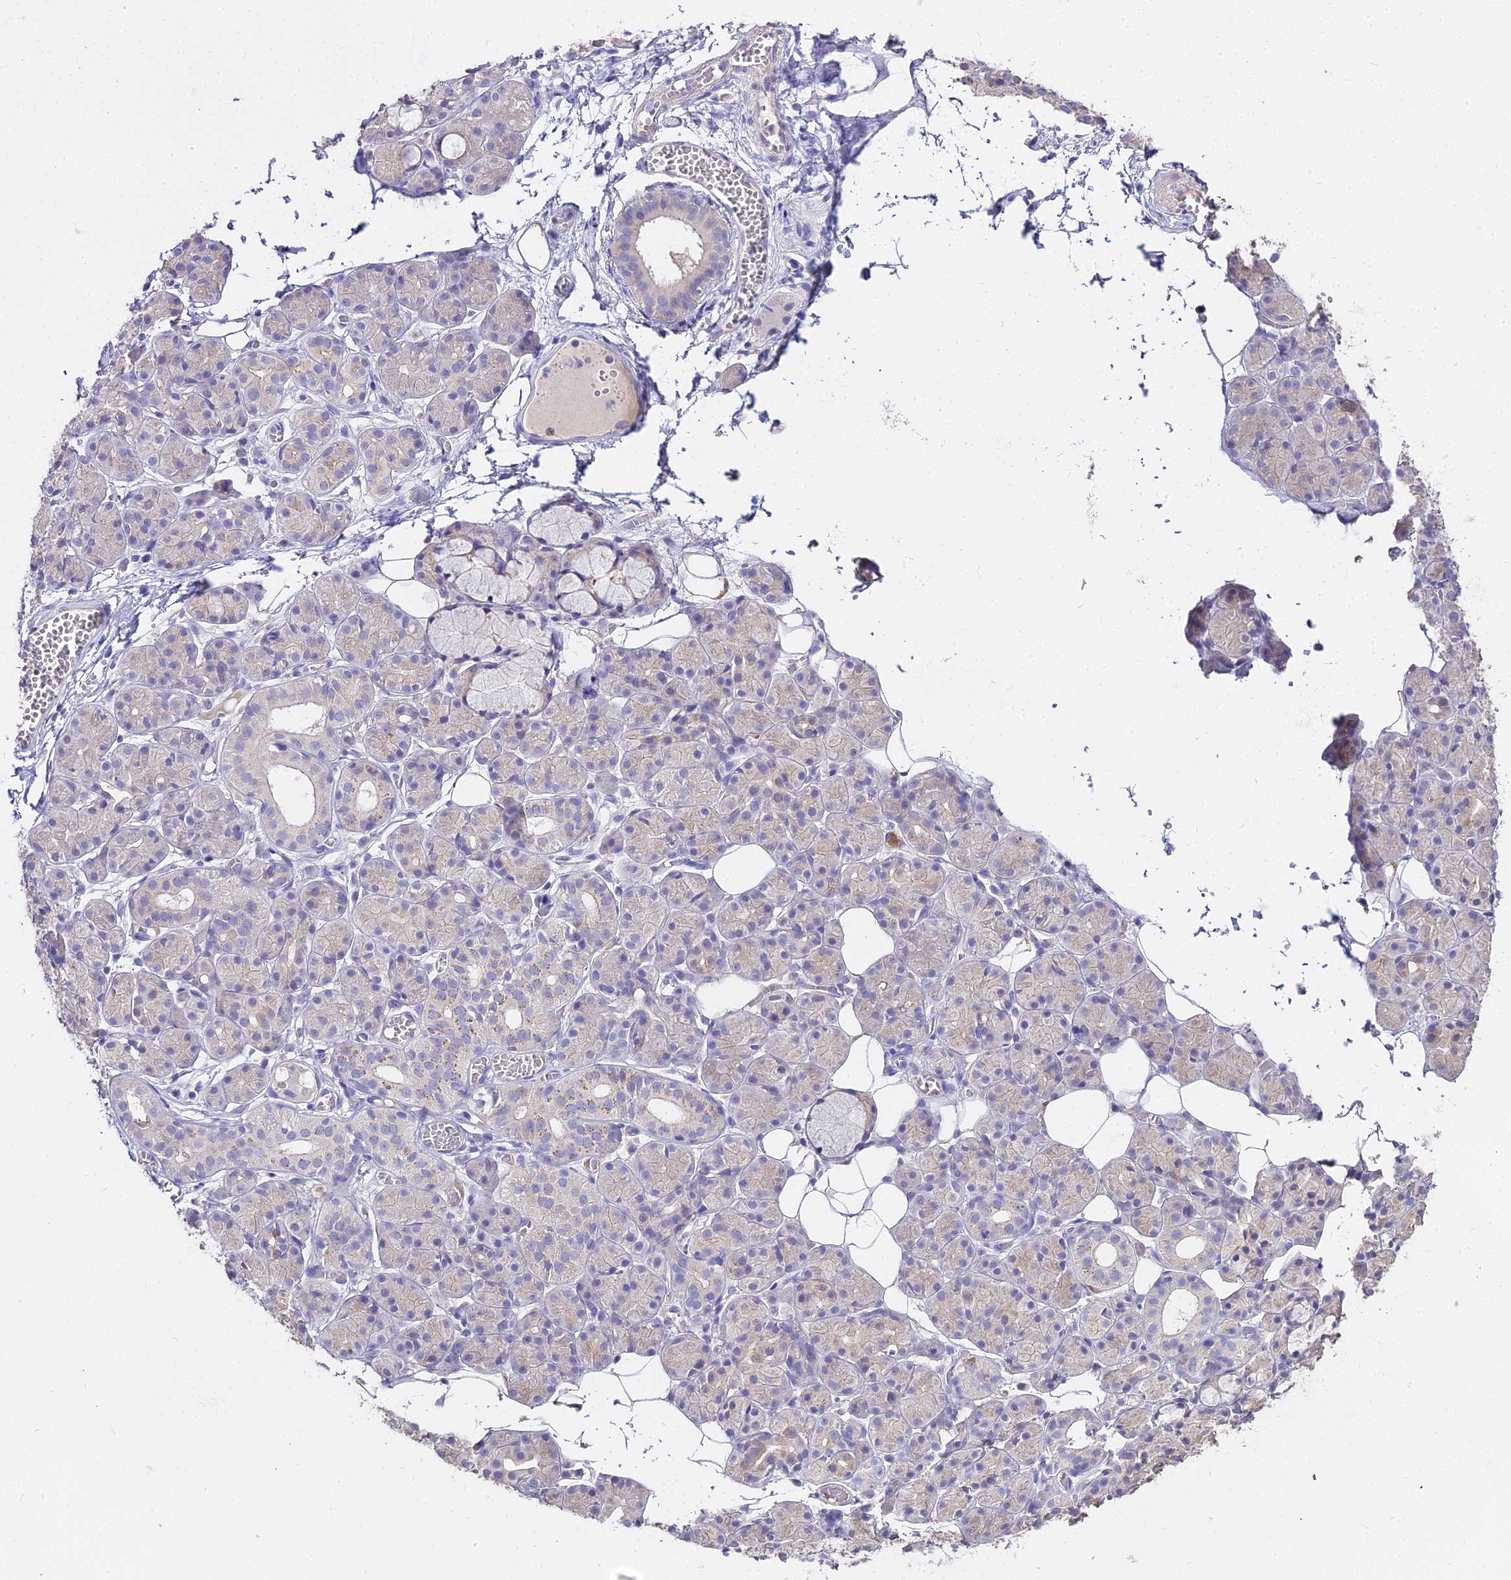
{"staining": {"intensity": "weak", "quantity": "<25%", "location": "cytoplasmic/membranous"}, "tissue": "salivary gland", "cell_type": "Glandular cells", "image_type": "normal", "snomed": [{"axis": "morphology", "description": "Normal tissue, NOS"}, {"axis": "topography", "description": "Salivary gland"}], "caption": "Immunohistochemistry of normal human salivary gland displays no positivity in glandular cells. (Brightfield microscopy of DAB immunohistochemistry (IHC) at high magnification).", "gene": "GLYAT", "patient": {"sex": "male", "age": 63}}